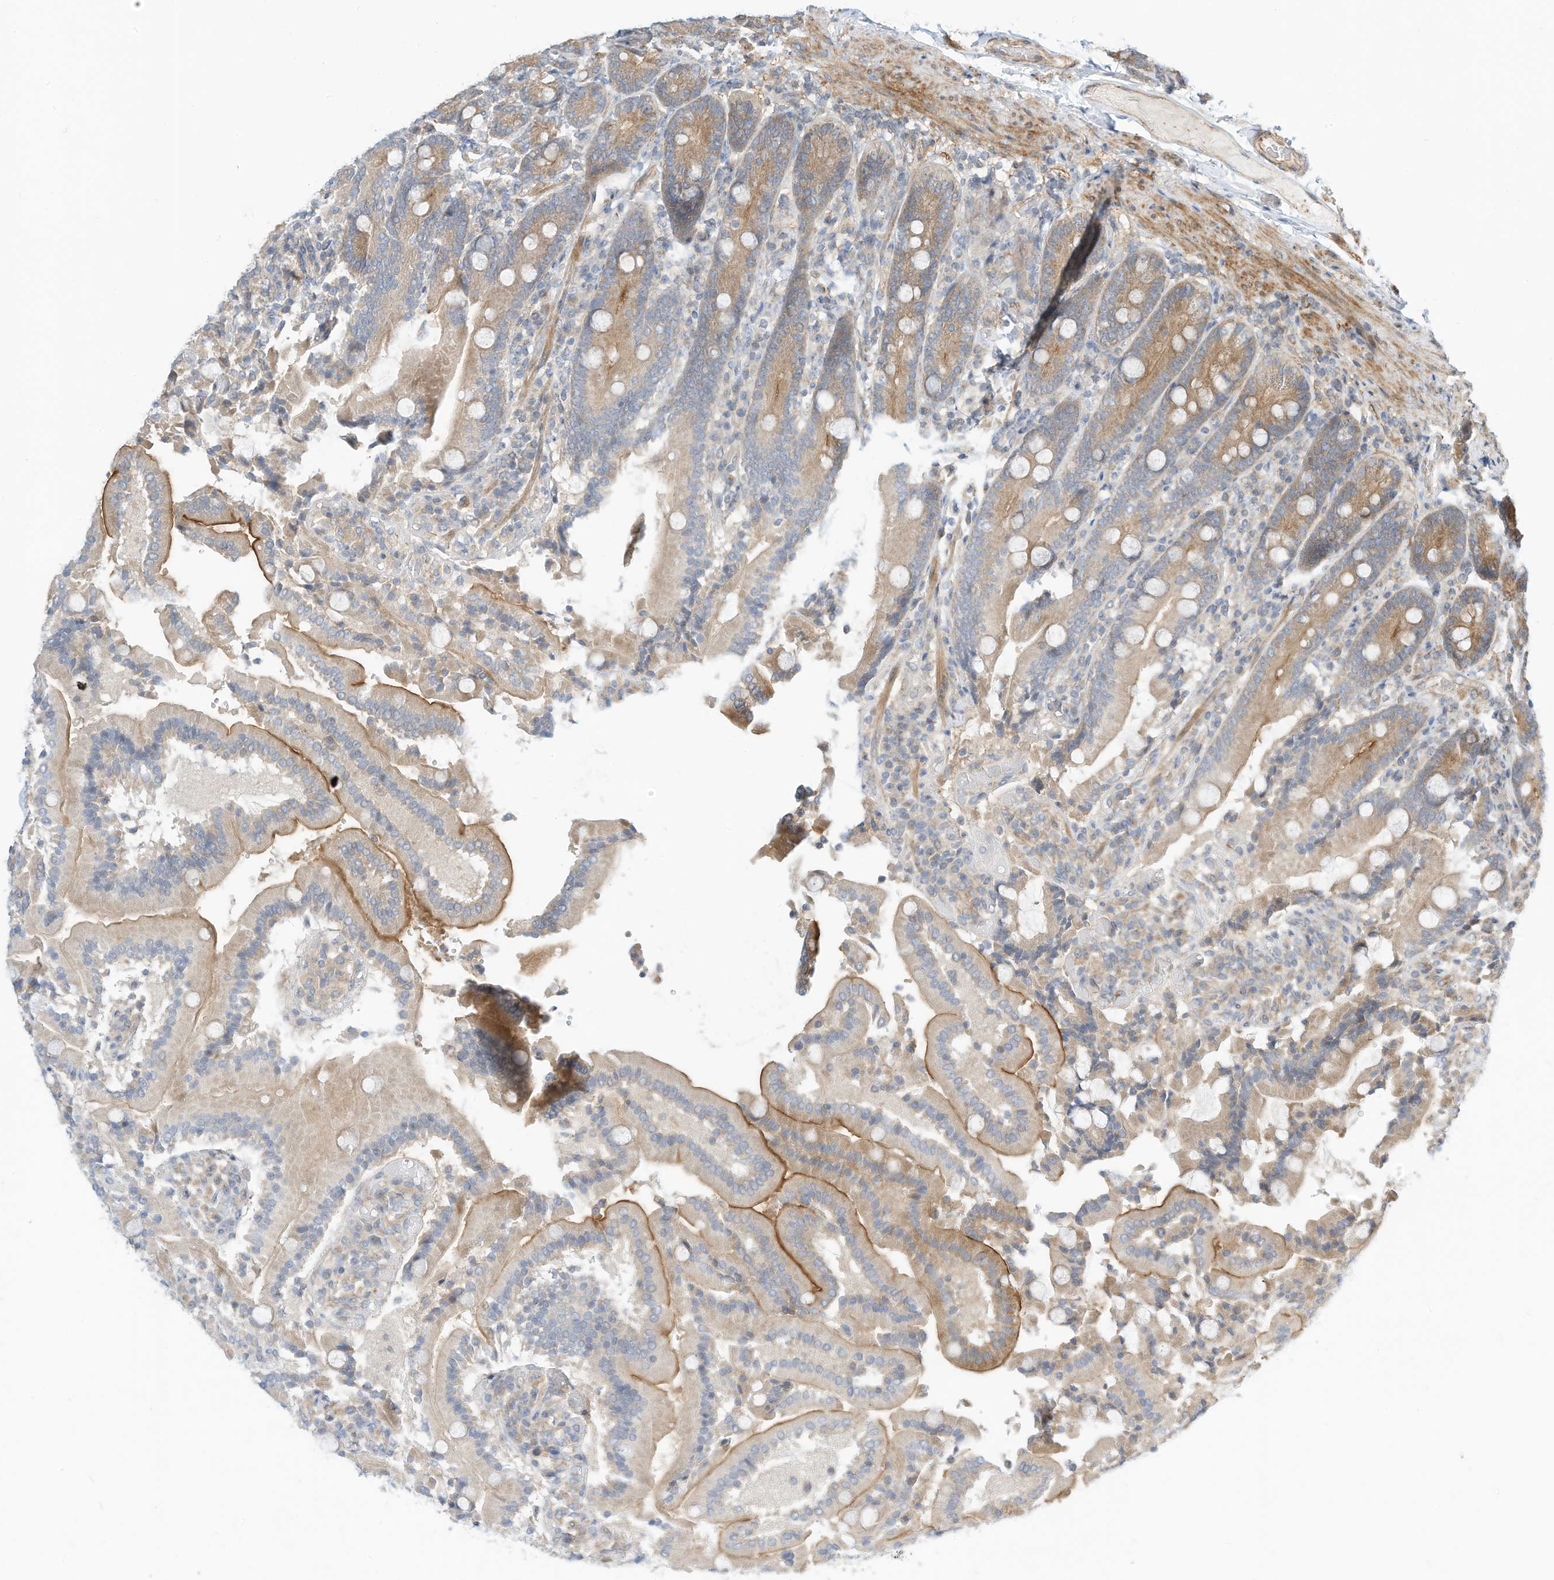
{"staining": {"intensity": "moderate", "quantity": "25%-75%", "location": "cytoplasmic/membranous"}, "tissue": "duodenum", "cell_type": "Glandular cells", "image_type": "normal", "snomed": [{"axis": "morphology", "description": "Normal tissue, NOS"}, {"axis": "topography", "description": "Duodenum"}], "caption": "Immunohistochemical staining of normal duodenum reveals medium levels of moderate cytoplasmic/membranous expression in about 25%-75% of glandular cells.", "gene": "OFD1", "patient": {"sex": "female", "age": 62}}